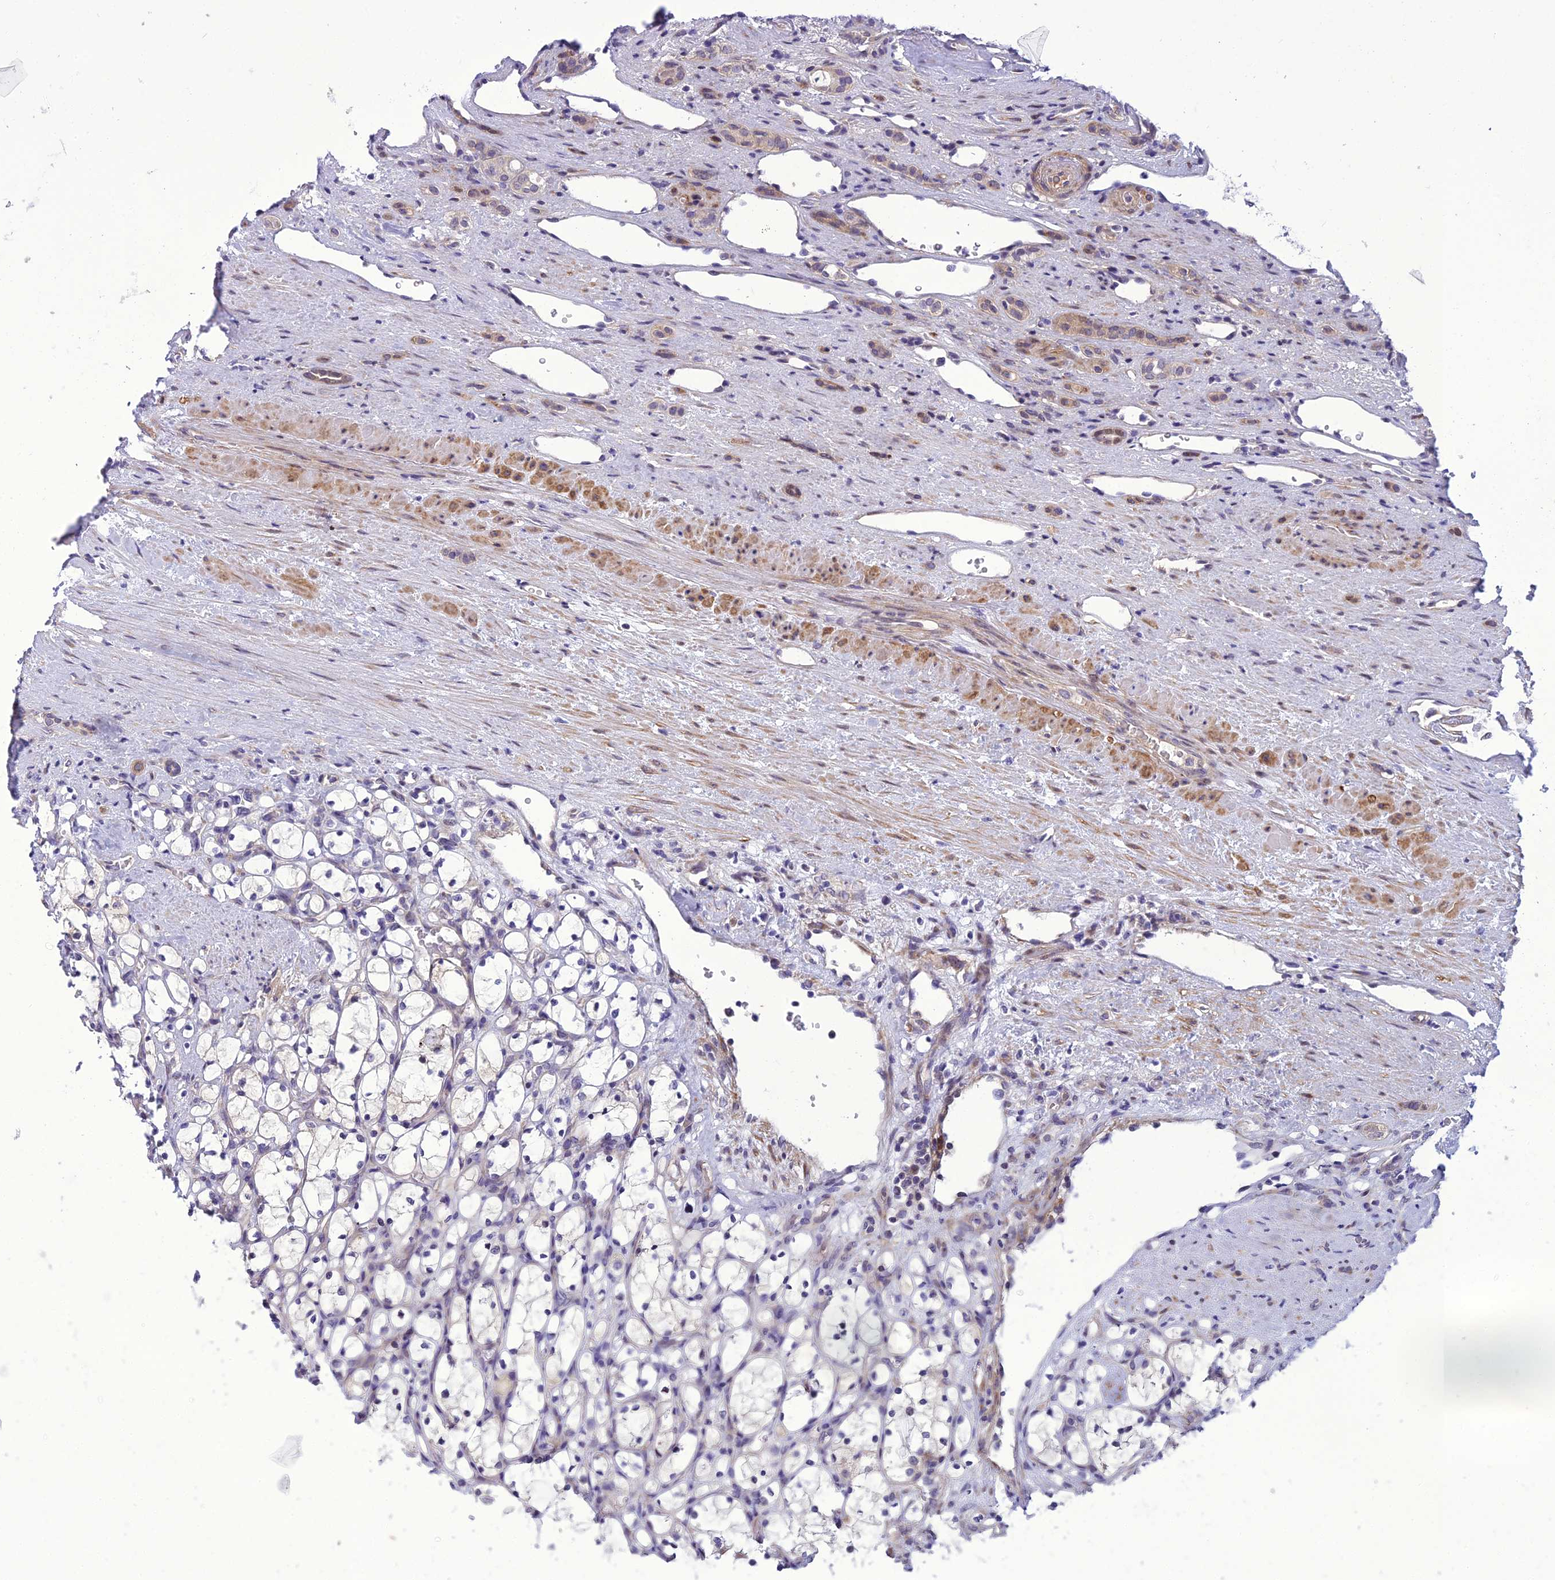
{"staining": {"intensity": "negative", "quantity": "none", "location": "none"}, "tissue": "renal cancer", "cell_type": "Tumor cells", "image_type": "cancer", "snomed": [{"axis": "morphology", "description": "Adenocarcinoma, NOS"}, {"axis": "topography", "description": "Kidney"}], "caption": "A high-resolution micrograph shows immunohistochemistry staining of renal cancer (adenocarcinoma), which demonstrates no significant staining in tumor cells.", "gene": "GAB4", "patient": {"sex": "female", "age": 69}}